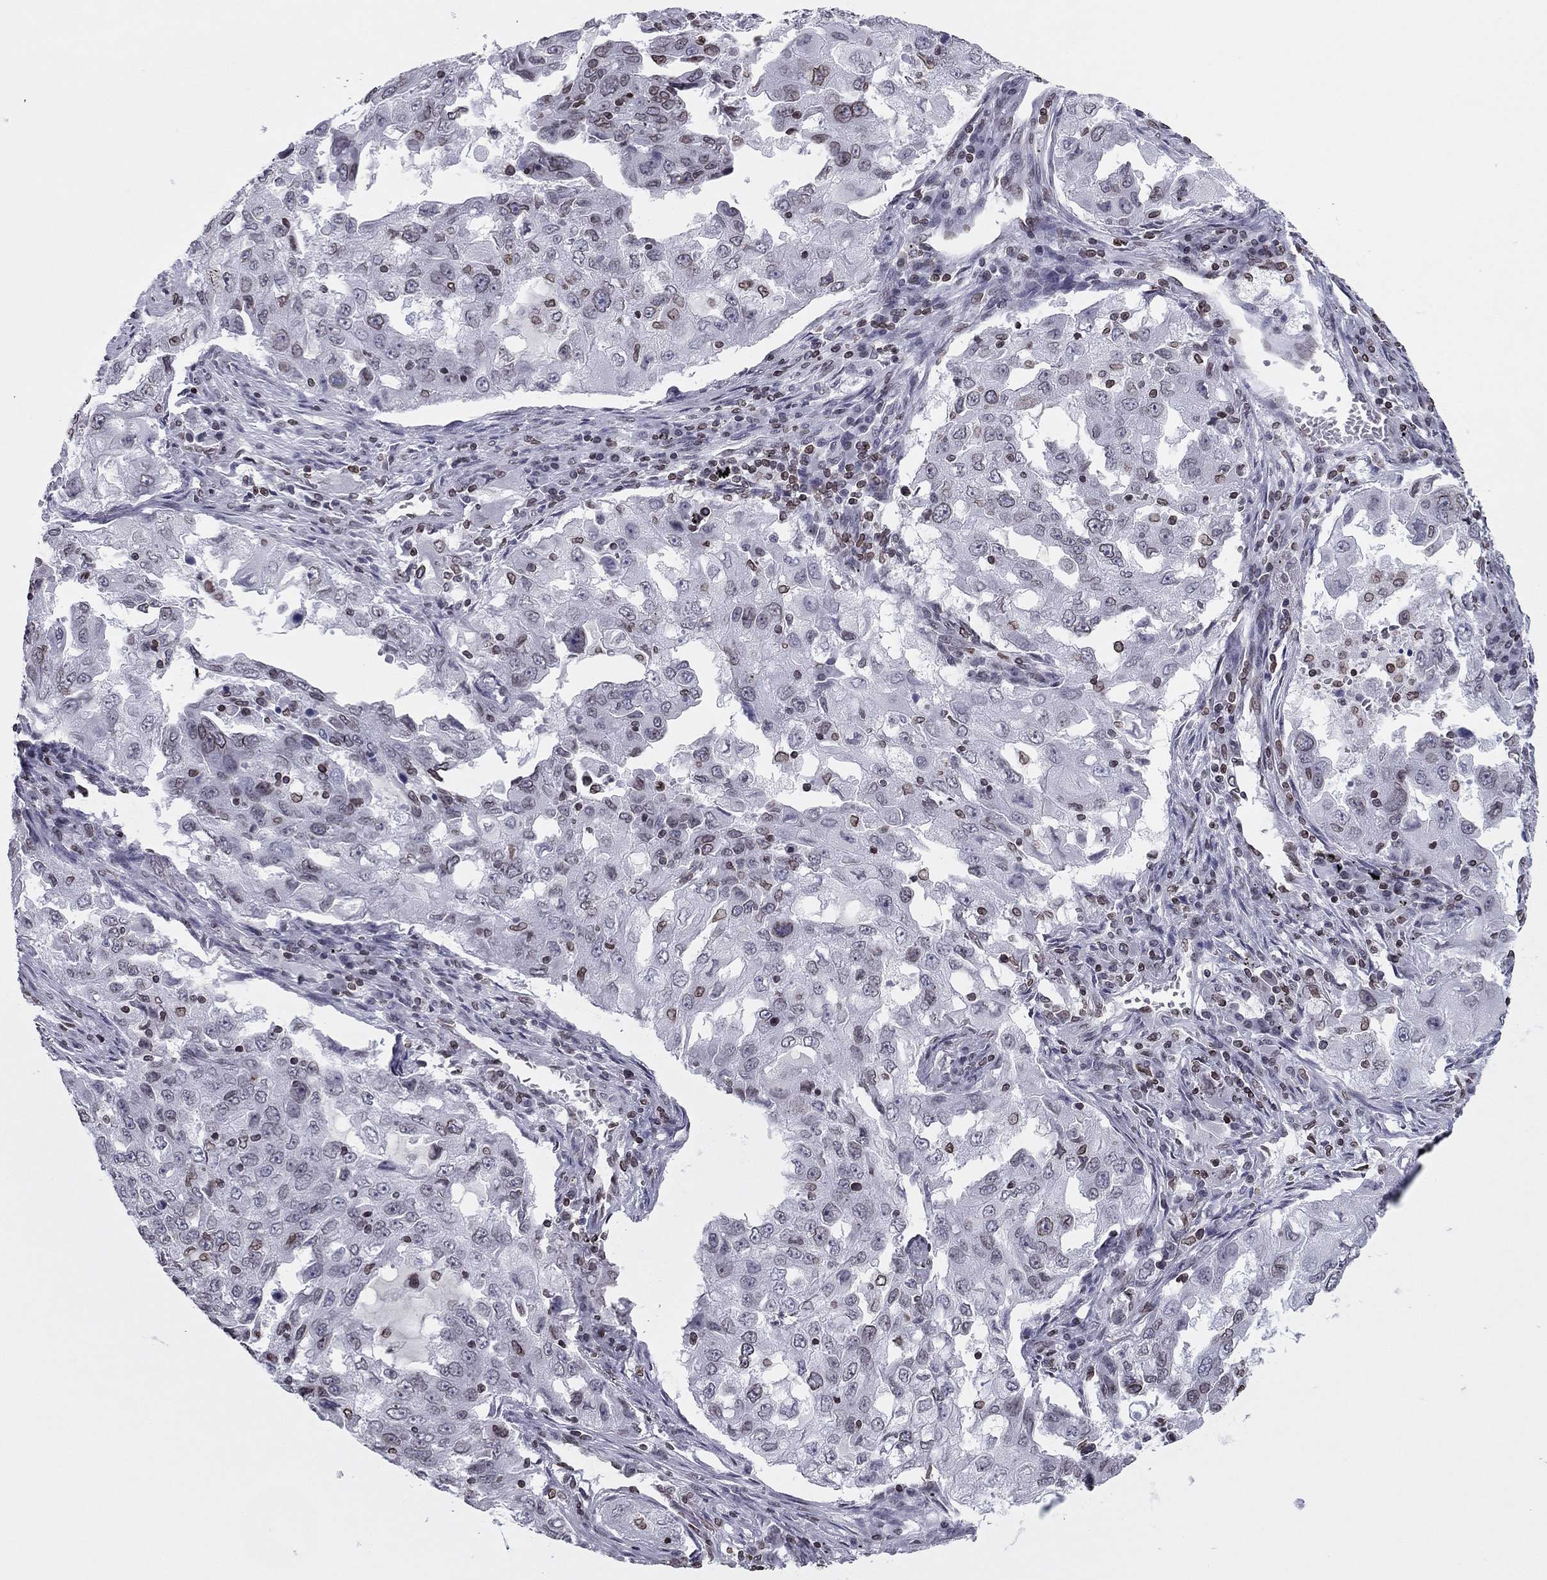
{"staining": {"intensity": "moderate", "quantity": "<25%", "location": "cytoplasmic/membranous,nuclear"}, "tissue": "lung cancer", "cell_type": "Tumor cells", "image_type": "cancer", "snomed": [{"axis": "morphology", "description": "Adenocarcinoma, NOS"}, {"axis": "topography", "description": "Lung"}], "caption": "Immunohistochemistry (IHC) staining of lung adenocarcinoma, which demonstrates low levels of moderate cytoplasmic/membranous and nuclear expression in about <25% of tumor cells indicating moderate cytoplasmic/membranous and nuclear protein staining. The staining was performed using DAB (brown) for protein detection and nuclei were counterstained in hematoxylin (blue).", "gene": "ESPL1", "patient": {"sex": "female", "age": 61}}